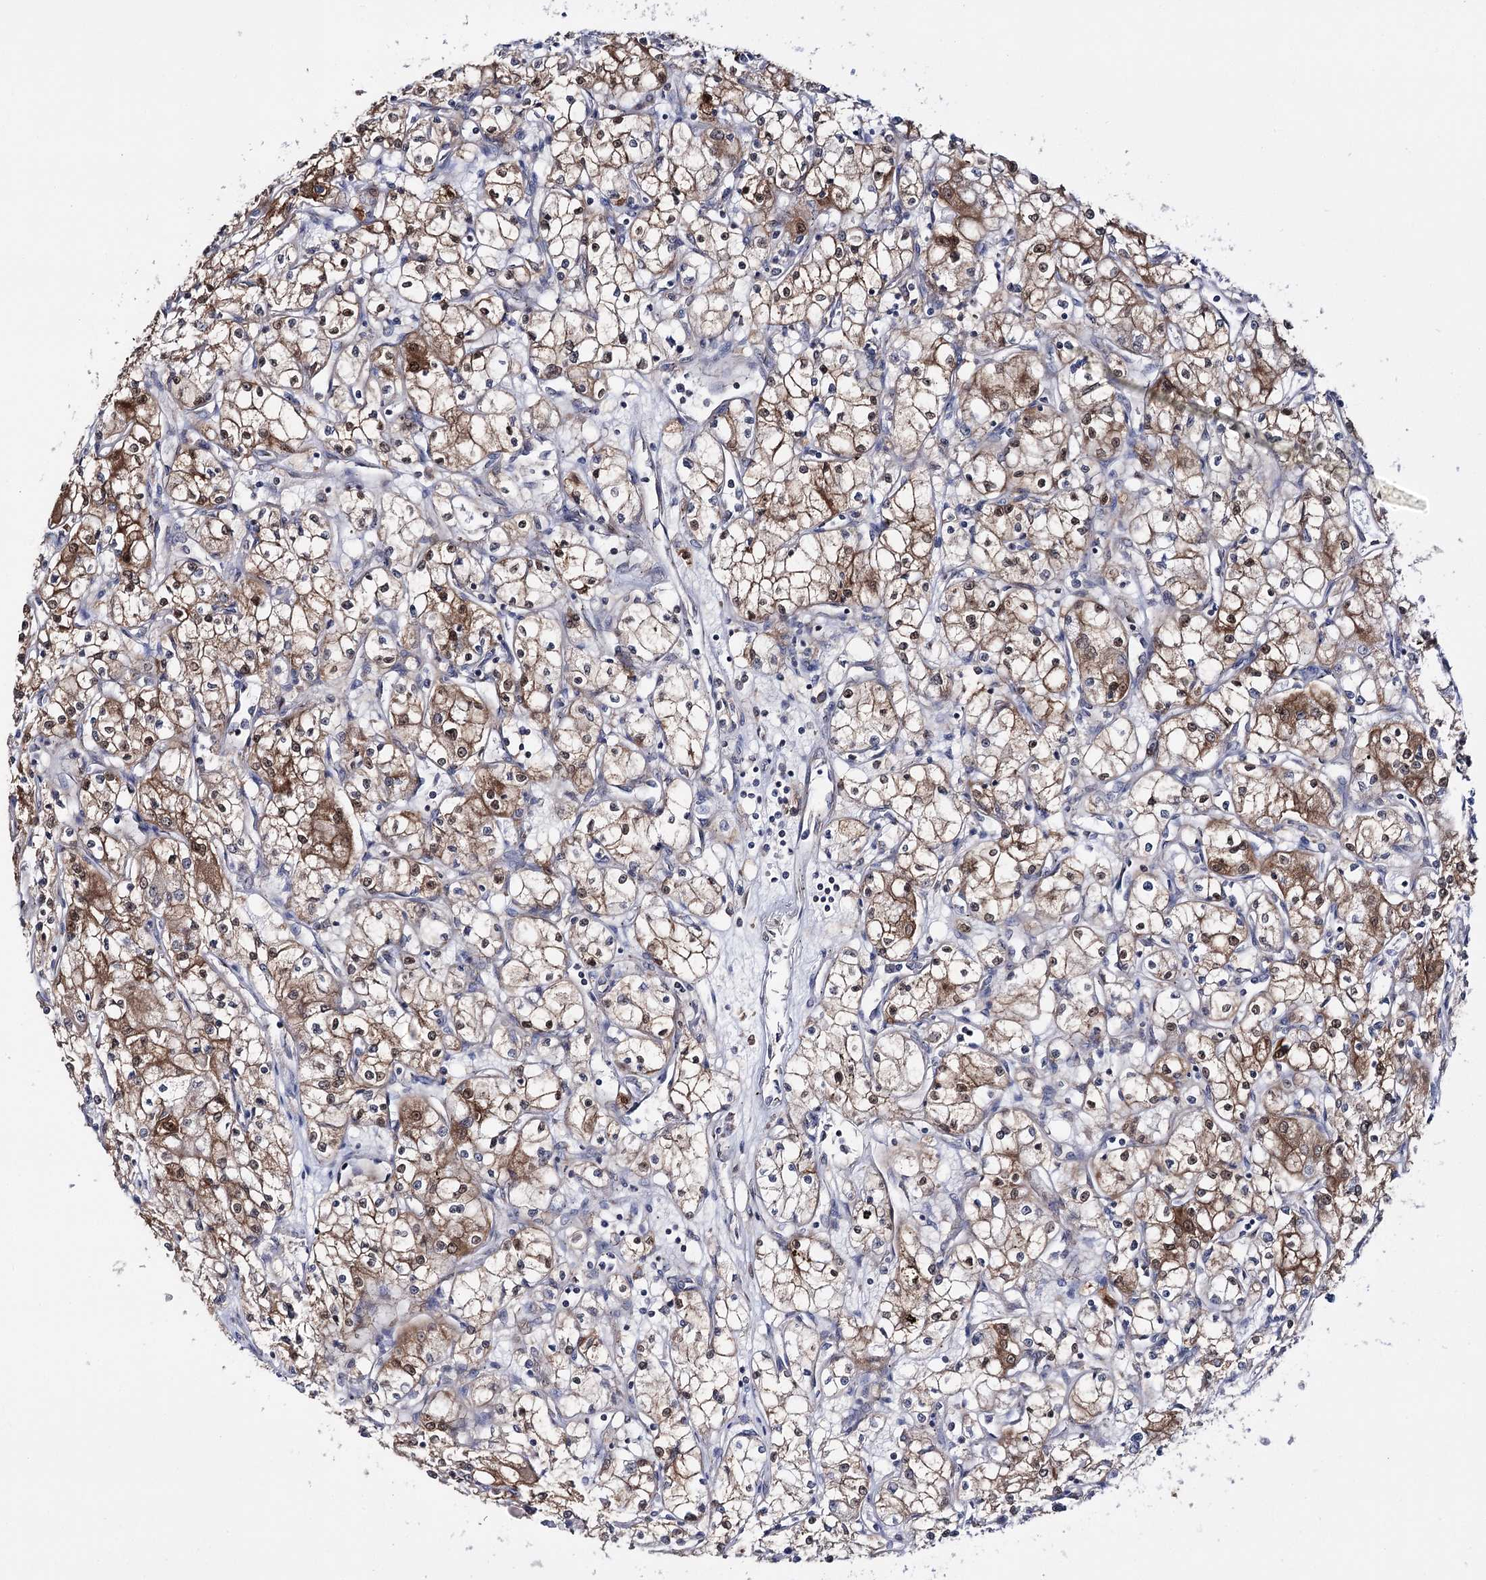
{"staining": {"intensity": "moderate", "quantity": ">75%", "location": "cytoplasmic/membranous,nuclear"}, "tissue": "renal cancer", "cell_type": "Tumor cells", "image_type": "cancer", "snomed": [{"axis": "morphology", "description": "Adenocarcinoma, NOS"}, {"axis": "topography", "description": "Kidney"}], "caption": "DAB (3,3'-diaminobenzidine) immunohistochemical staining of renal adenocarcinoma reveals moderate cytoplasmic/membranous and nuclear protein expression in approximately >75% of tumor cells. Ihc stains the protein of interest in brown and the nuclei are stained blue.", "gene": "PTER", "patient": {"sex": "male", "age": 59}}